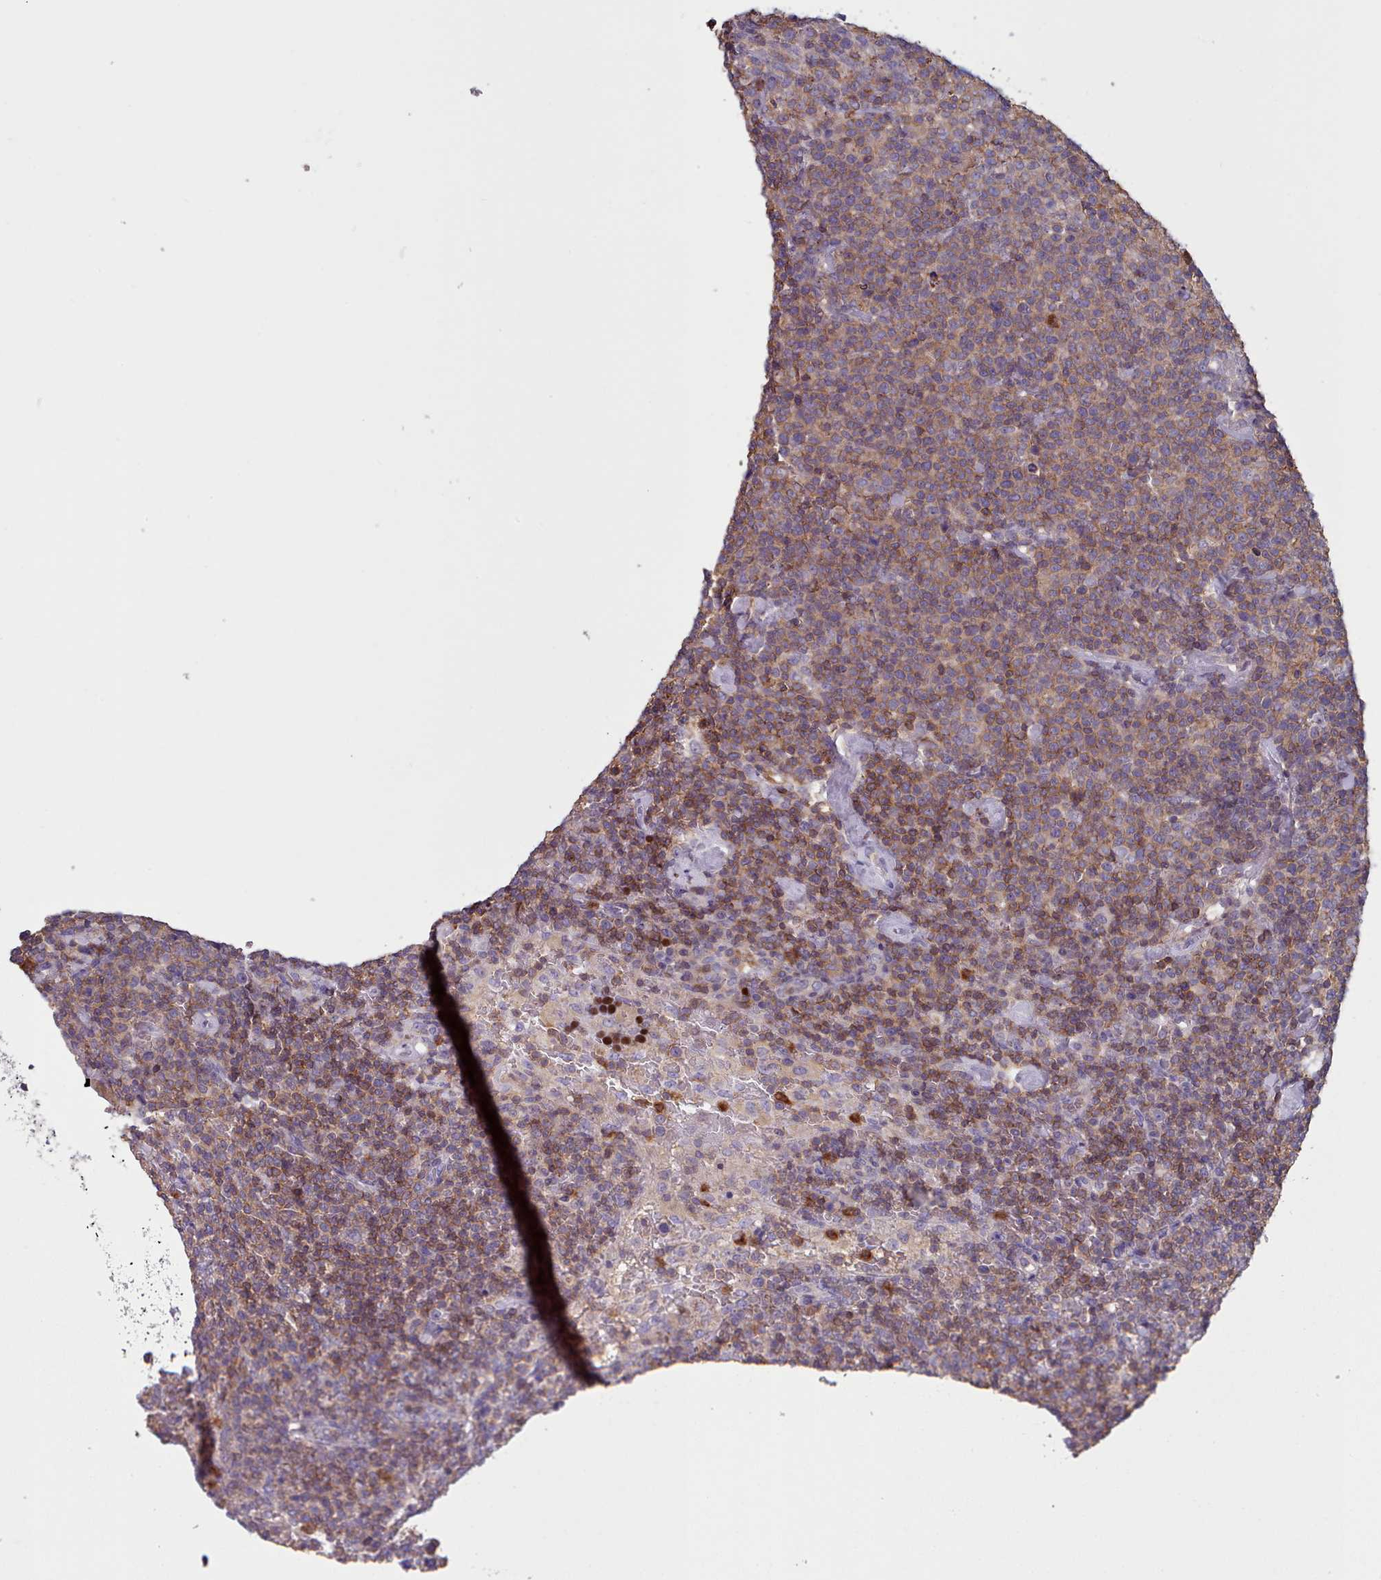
{"staining": {"intensity": "moderate", "quantity": ">75%", "location": "cytoplasmic/membranous"}, "tissue": "lymphoma", "cell_type": "Tumor cells", "image_type": "cancer", "snomed": [{"axis": "morphology", "description": "Malignant lymphoma, non-Hodgkin's type, High grade"}, {"axis": "topography", "description": "Lymph node"}], "caption": "This is an image of immunohistochemistry staining of lymphoma, which shows moderate expression in the cytoplasmic/membranous of tumor cells.", "gene": "RAC2", "patient": {"sex": "male", "age": 61}}